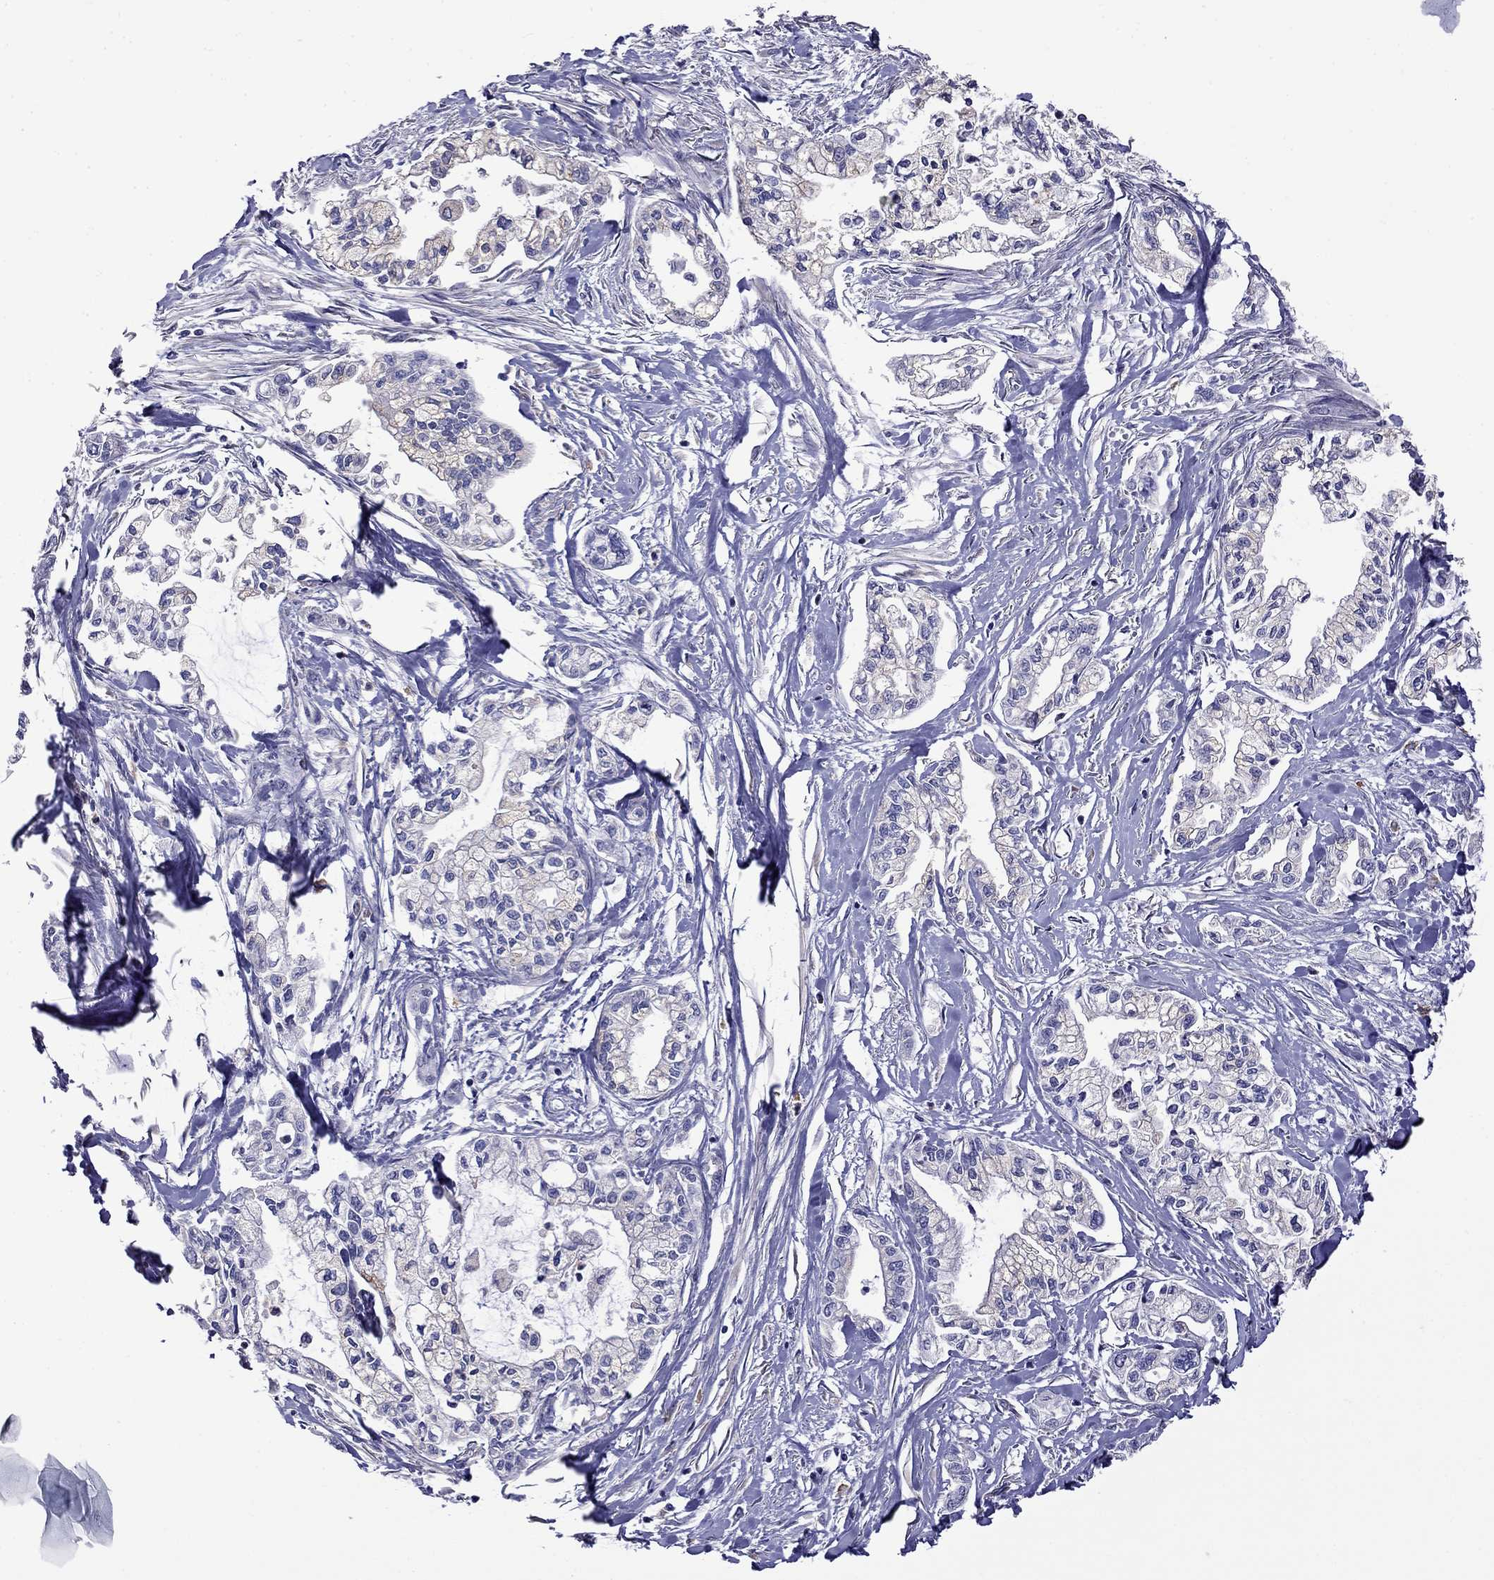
{"staining": {"intensity": "negative", "quantity": "none", "location": "none"}, "tissue": "pancreatic cancer", "cell_type": "Tumor cells", "image_type": "cancer", "snomed": [{"axis": "morphology", "description": "Adenocarcinoma, NOS"}, {"axis": "topography", "description": "Pancreas"}], "caption": "DAB immunohistochemical staining of human pancreatic cancer shows no significant expression in tumor cells. Nuclei are stained in blue.", "gene": "STAR", "patient": {"sex": "male", "age": 54}}